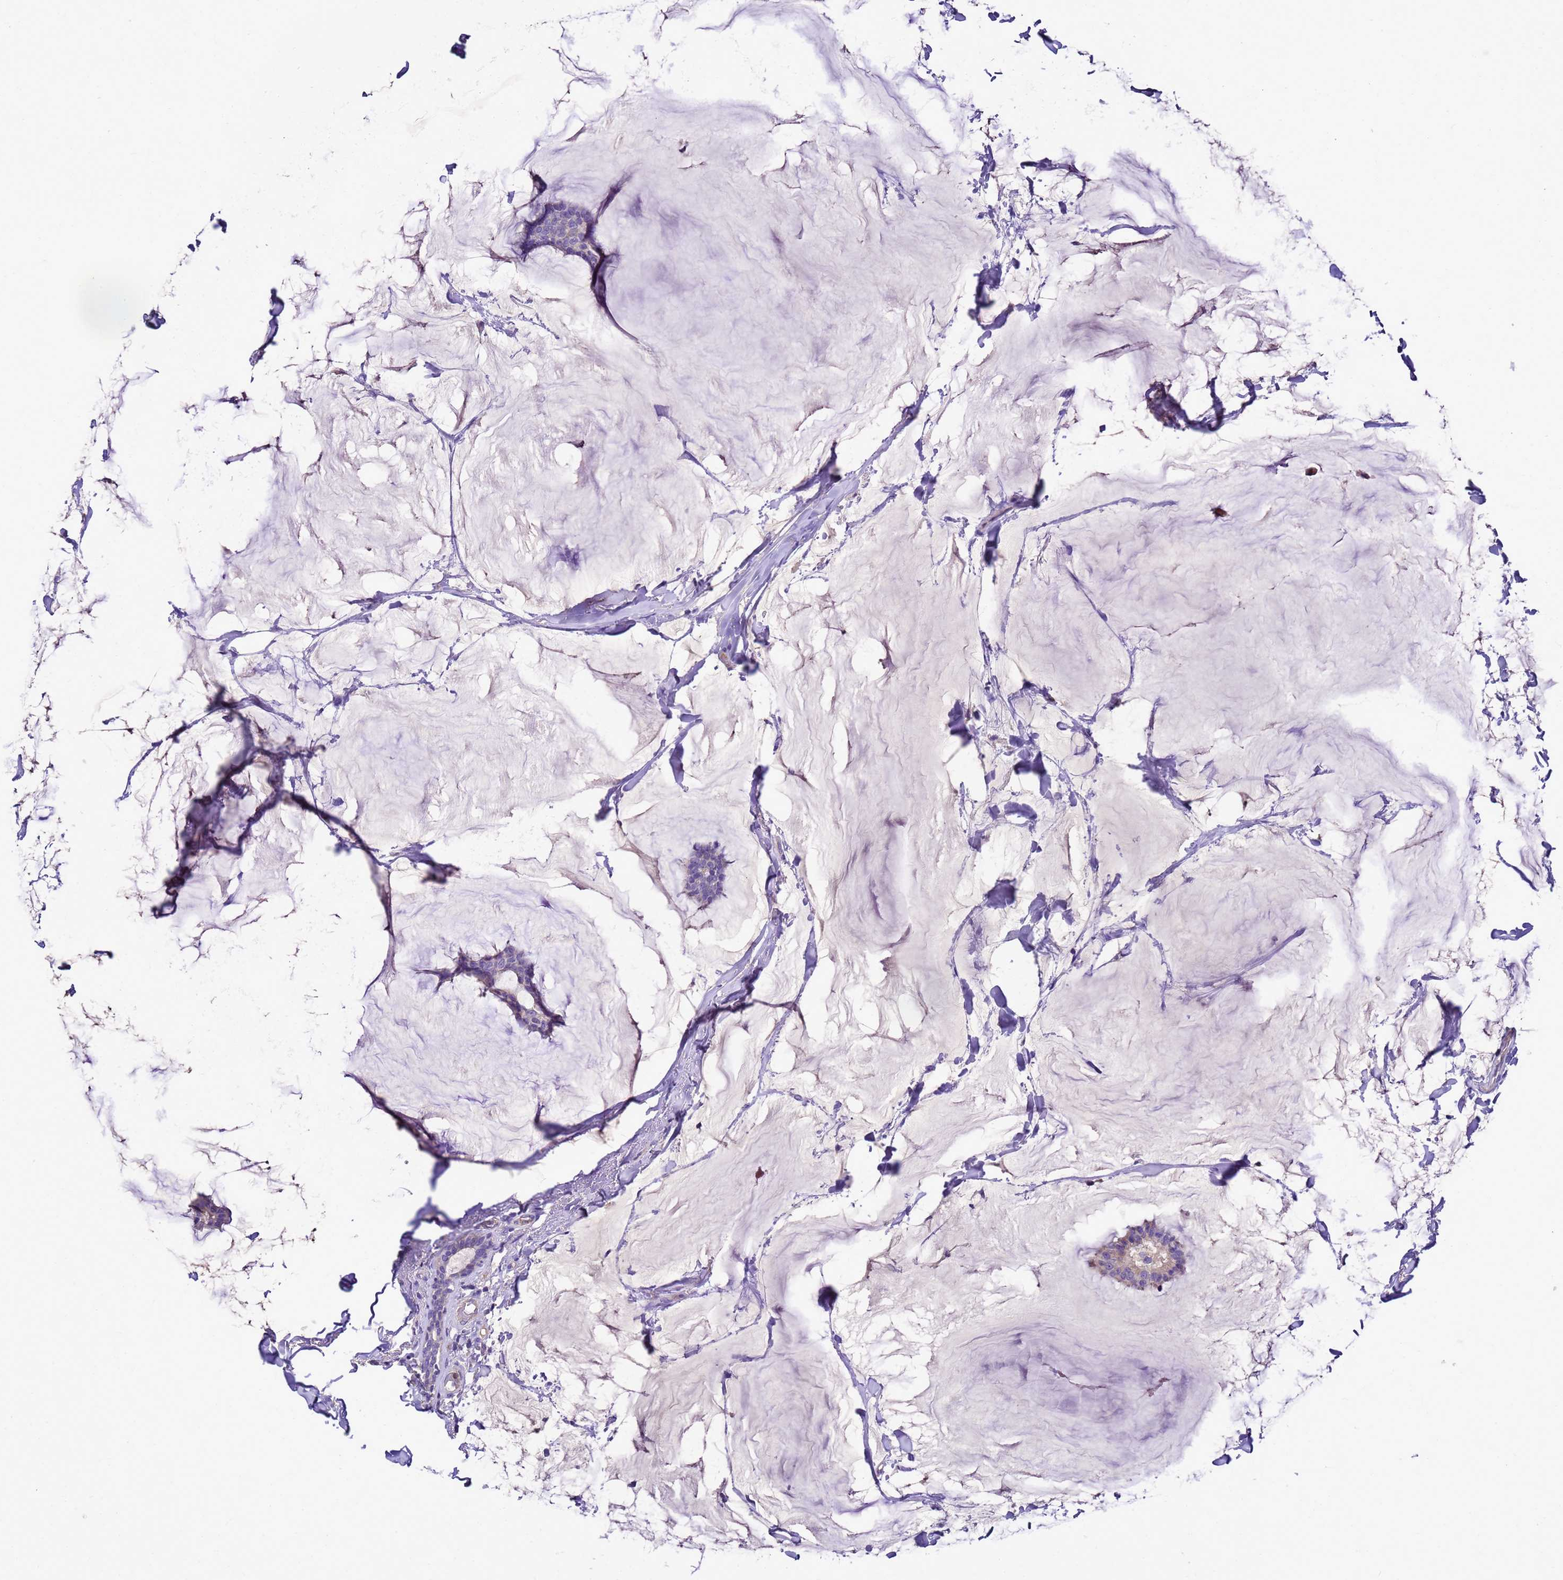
{"staining": {"intensity": "weak", "quantity": "<25%", "location": "cytoplasmic/membranous"}, "tissue": "breast cancer", "cell_type": "Tumor cells", "image_type": "cancer", "snomed": [{"axis": "morphology", "description": "Duct carcinoma"}, {"axis": "topography", "description": "Breast"}], "caption": "Immunohistochemistry (IHC) image of breast cancer stained for a protein (brown), which displays no expression in tumor cells.", "gene": "UGT2A1", "patient": {"sex": "female", "age": 93}}